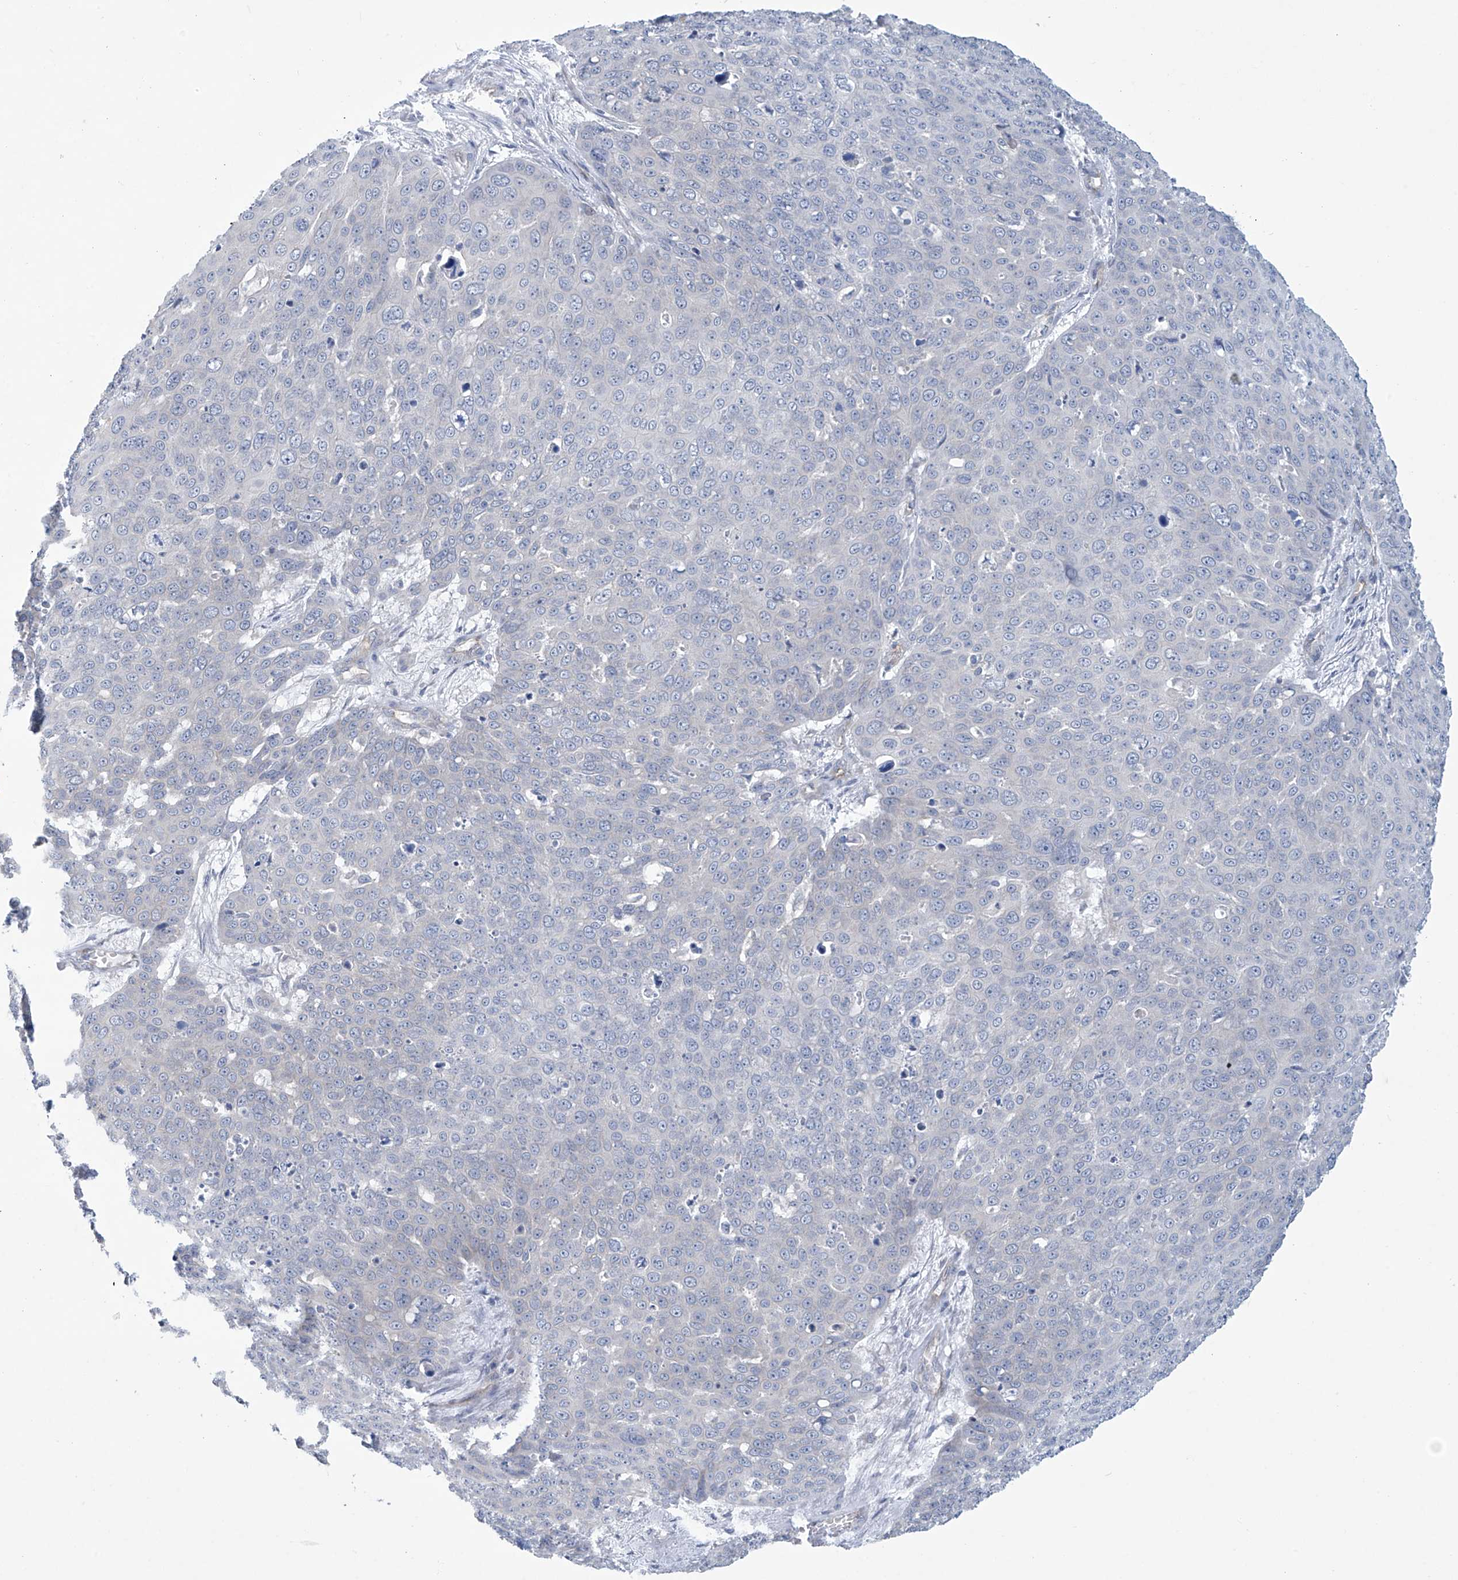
{"staining": {"intensity": "negative", "quantity": "none", "location": "none"}, "tissue": "skin cancer", "cell_type": "Tumor cells", "image_type": "cancer", "snomed": [{"axis": "morphology", "description": "Squamous cell carcinoma, NOS"}, {"axis": "topography", "description": "Skin"}], "caption": "Tumor cells show no significant positivity in skin cancer.", "gene": "ABHD13", "patient": {"sex": "male", "age": 71}}